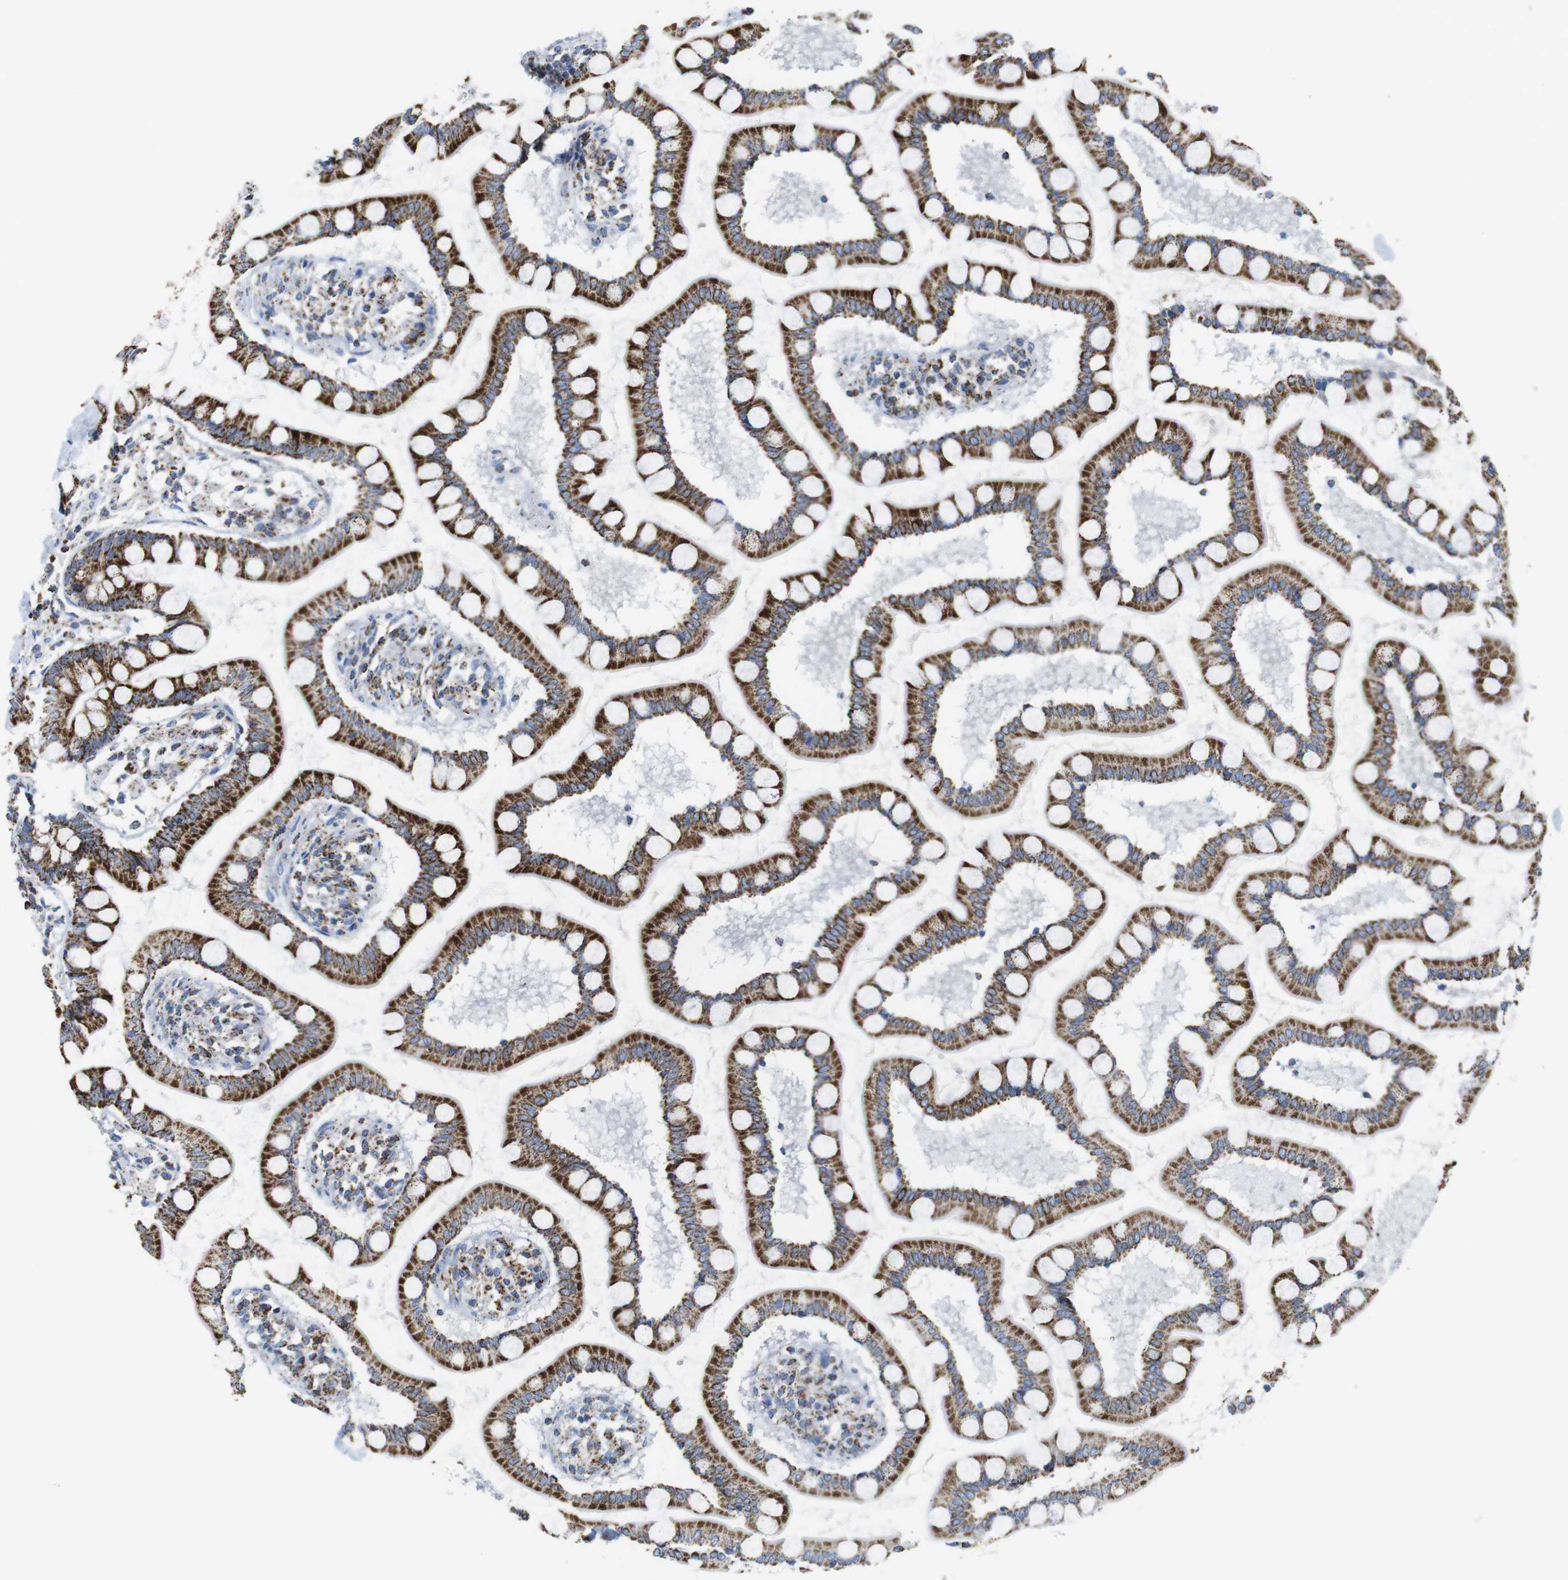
{"staining": {"intensity": "strong", "quantity": ">75%", "location": "cytoplasmic/membranous"}, "tissue": "small intestine", "cell_type": "Glandular cells", "image_type": "normal", "snomed": [{"axis": "morphology", "description": "Normal tissue, NOS"}, {"axis": "topography", "description": "Small intestine"}], "caption": "This is a photomicrograph of immunohistochemistry staining of normal small intestine, which shows strong positivity in the cytoplasmic/membranous of glandular cells.", "gene": "ATP5PO", "patient": {"sex": "male", "age": 41}}